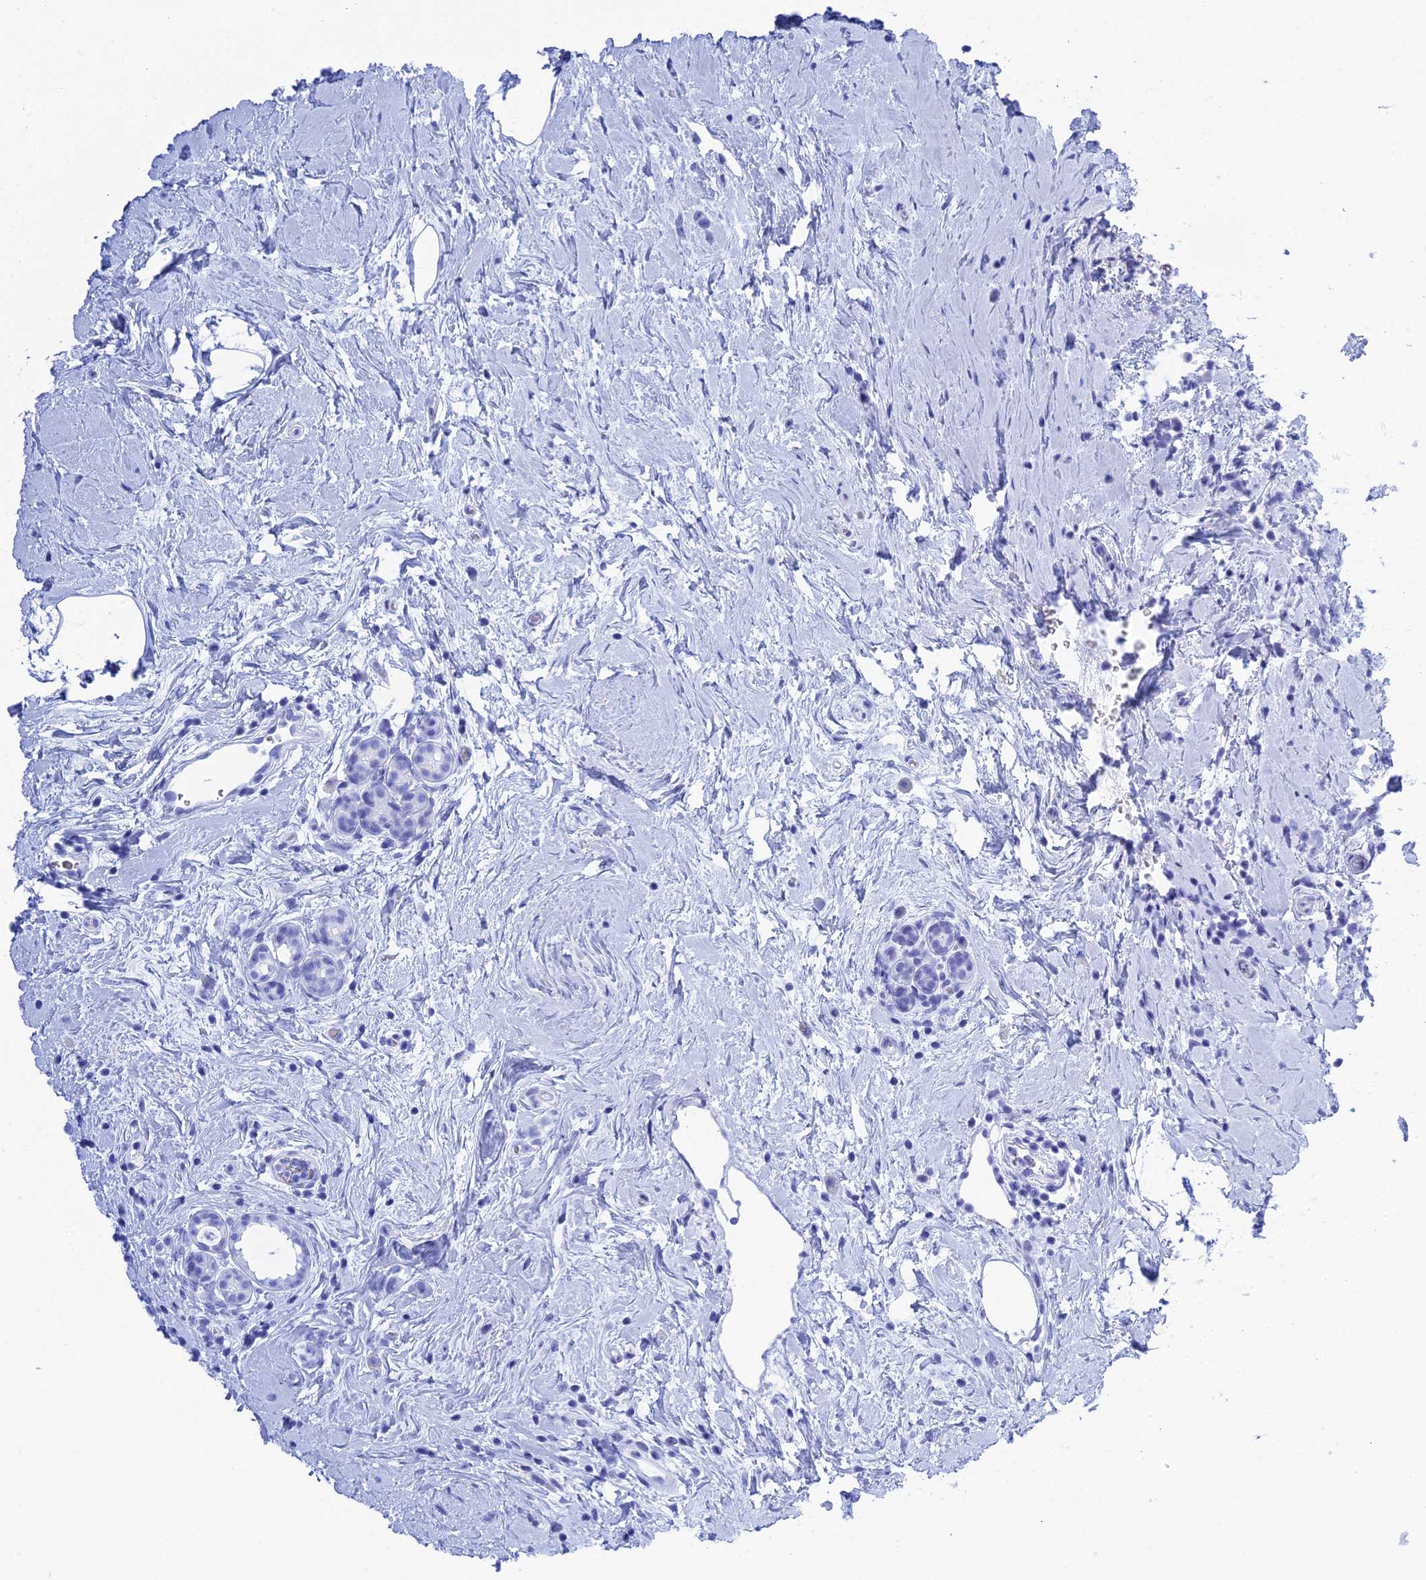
{"staining": {"intensity": "negative", "quantity": "none", "location": "none"}, "tissue": "breast cancer", "cell_type": "Tumor cells", "image_type": "cancer", "snomed": [{"axis": "morphology", "description": "Lobular carcinoma"}, {"axis": "topography", "description": "Breast"}], "caption": "Tumor cells are negative for protein expression in human breast cancer (lobular carcinoma).", "gene": "TEX101", "patient": {"sex": "female", "age": 58}}